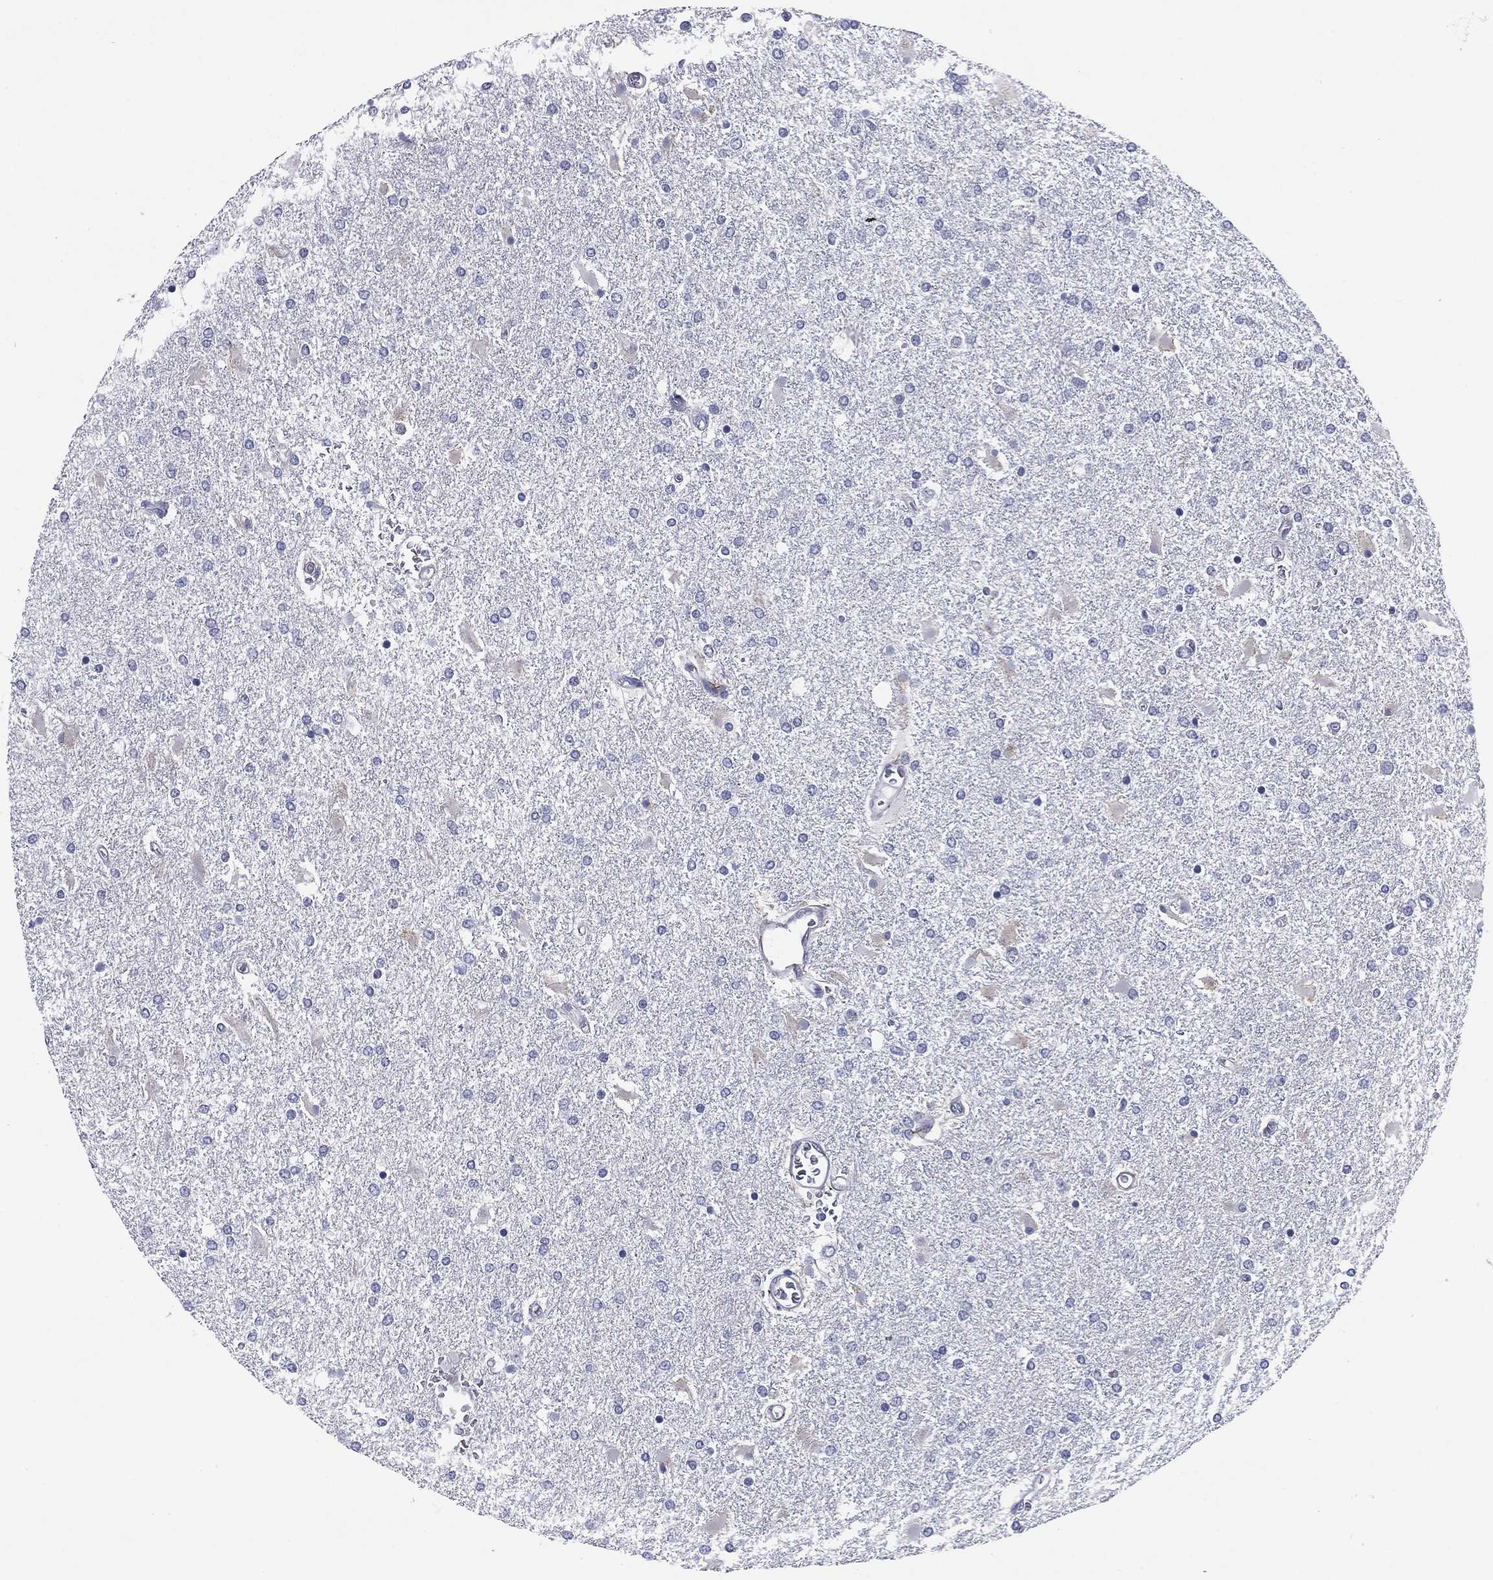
{"staining": {"intensity": "negative", "quantity": "none", "location": "none"}, "tissue": "glioma", "cell_type": "Tumor cells", "image_type": "cancer", "snomed": [{"axis": "morphology", "description": "Glioma, malignant, High grade"}, {"axis": "topography", "description": "Cerebral cortex"}], "caption": "IHC histopathology image of neoplastic tissue: glioma stained with DAB exhibits no significant protein positivity in tumor cells.", "gene": "REXO5", "patient": {"sex": "male", "age": 79}}